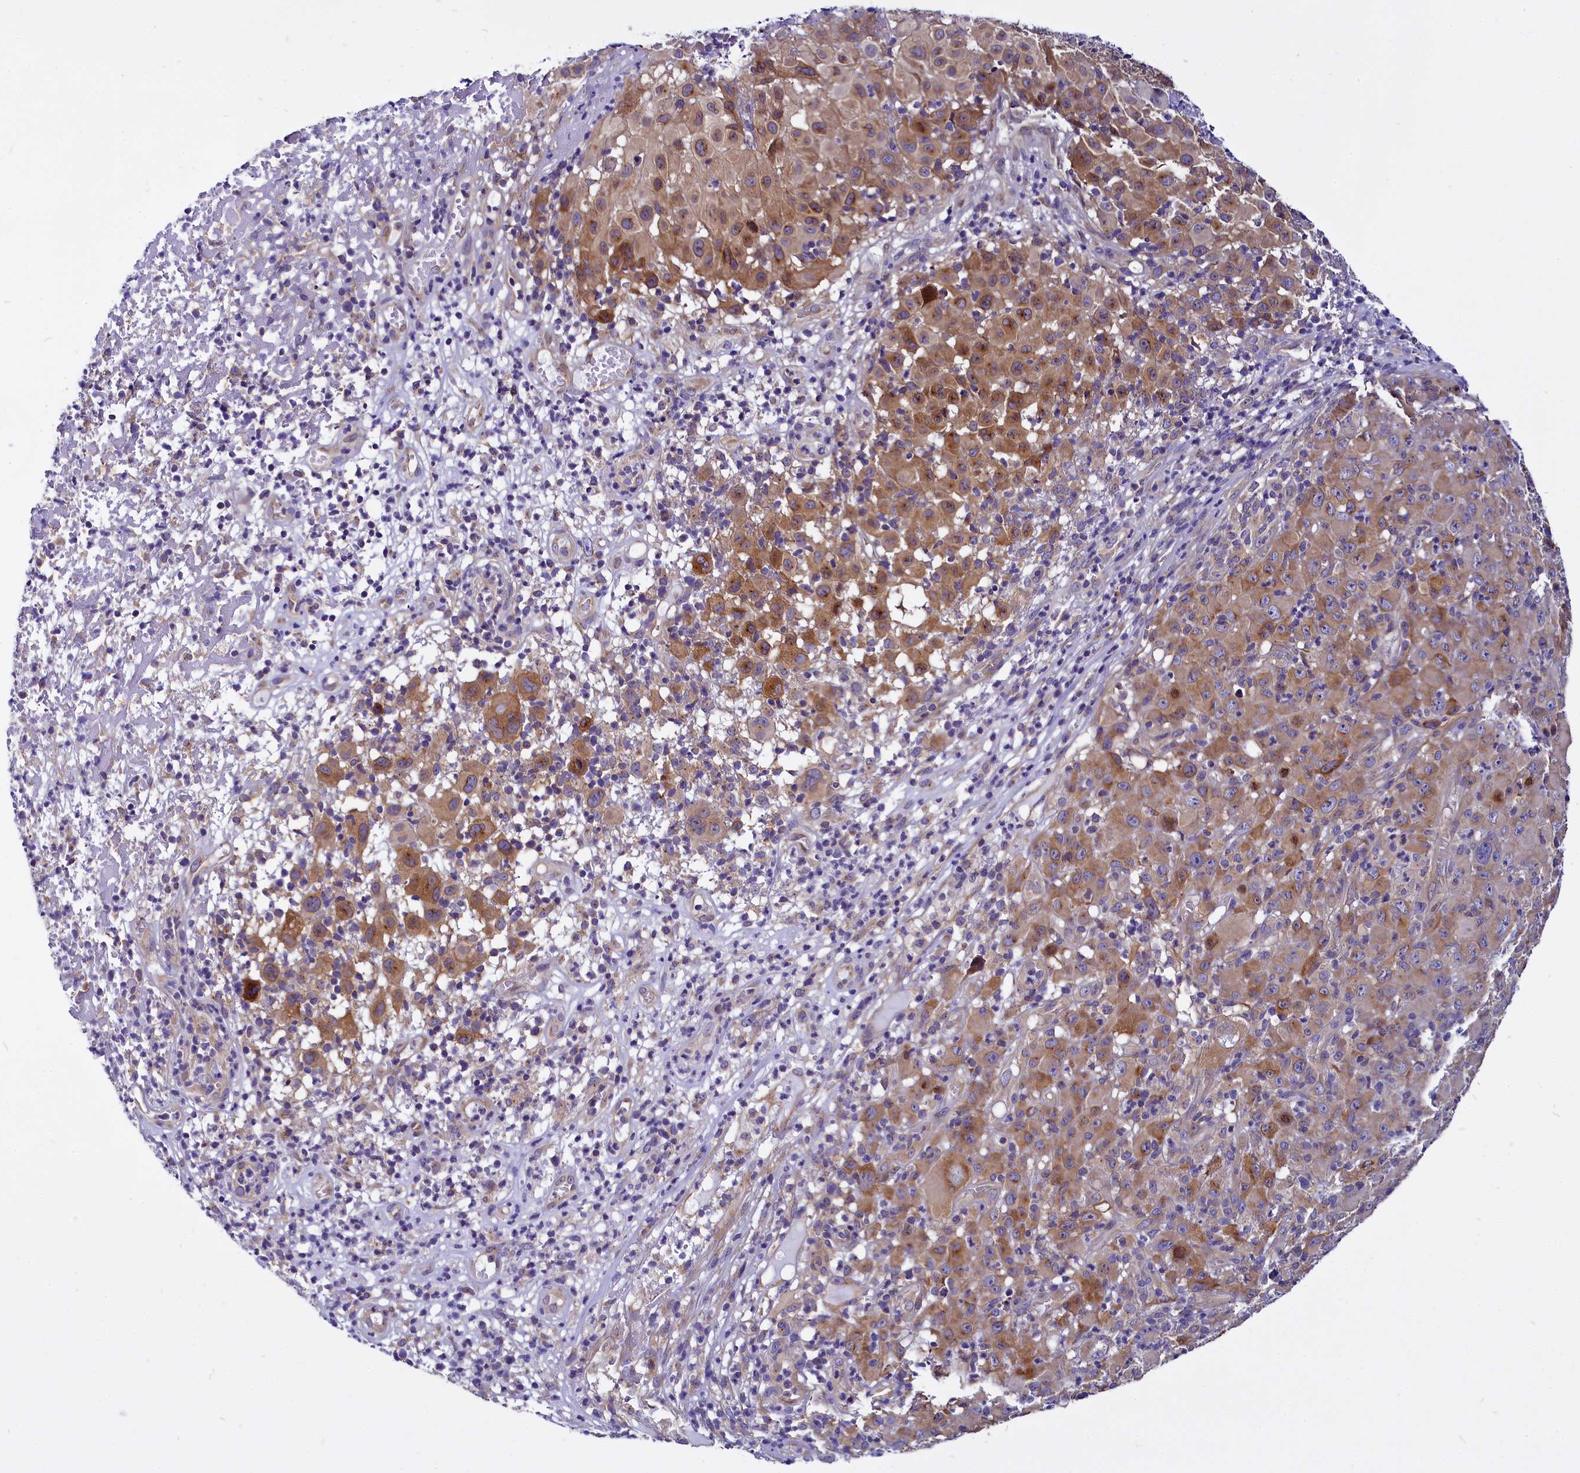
{"staining": {"intensity": "moderate", "quantity": ">75%", "location": "cytoplasmic/membranous"}, "tissue": "melanoma", "cell_type": "Tumor cells", "image_type": "cancer", "snomed": [{"axis": "morphology", "description": "Malignant melanoma, NOS"}, {"axis": "topography", "description": "Skin"}], "caption": "Approximately >75% of tumor cells in malignant melanoma show moderate cytoplasmic/membranous protein positivity as visualized by brown immunohistochemical staining.", "gene": "CEP170", "patient": {"sex": "male", "age": 73}}